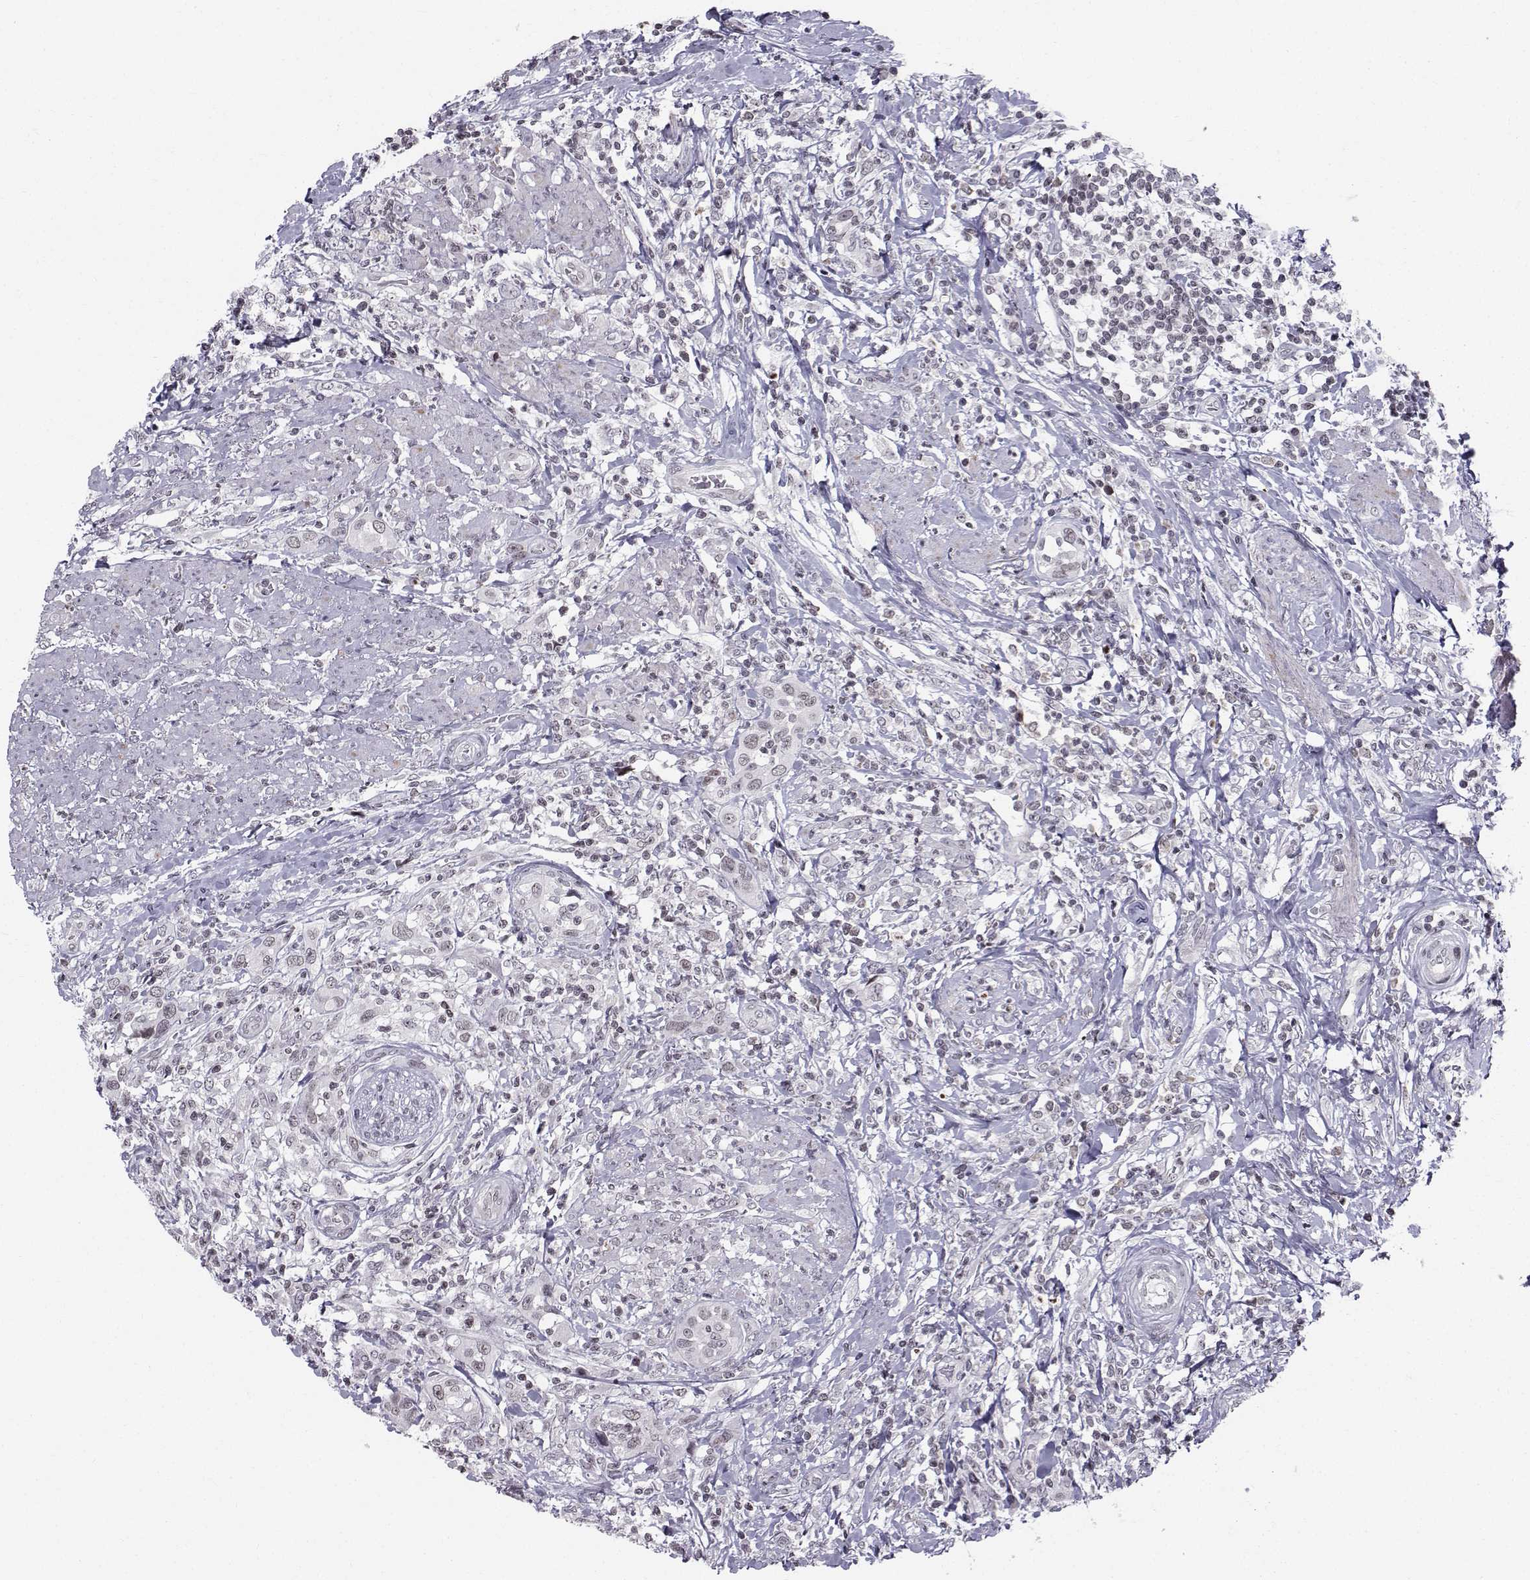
{"staining": {"intensity": "negative", "quantity": "none", "location": "none"}, "tissue": "urothelial cancer", "cell_type": "Tumor cells", "image_type": "cancer", "snomed": [{"axis": "morphology", "description": "Urothelial carcinoma, NOS"}, {"axis": "morphology", "description": "Urothelial carcinoma, High grade"}, {"axis": "topography", "description": "Urinary bladder"}], "caption": "Tumor cells are negative for protein expression in human urothelial carcinoma (high-grade). (DAB IHC visualized using brightfield microscopy, high magnification).", "gene": "MARCHF4", "patient": {"sex": "female", "age": 64}}